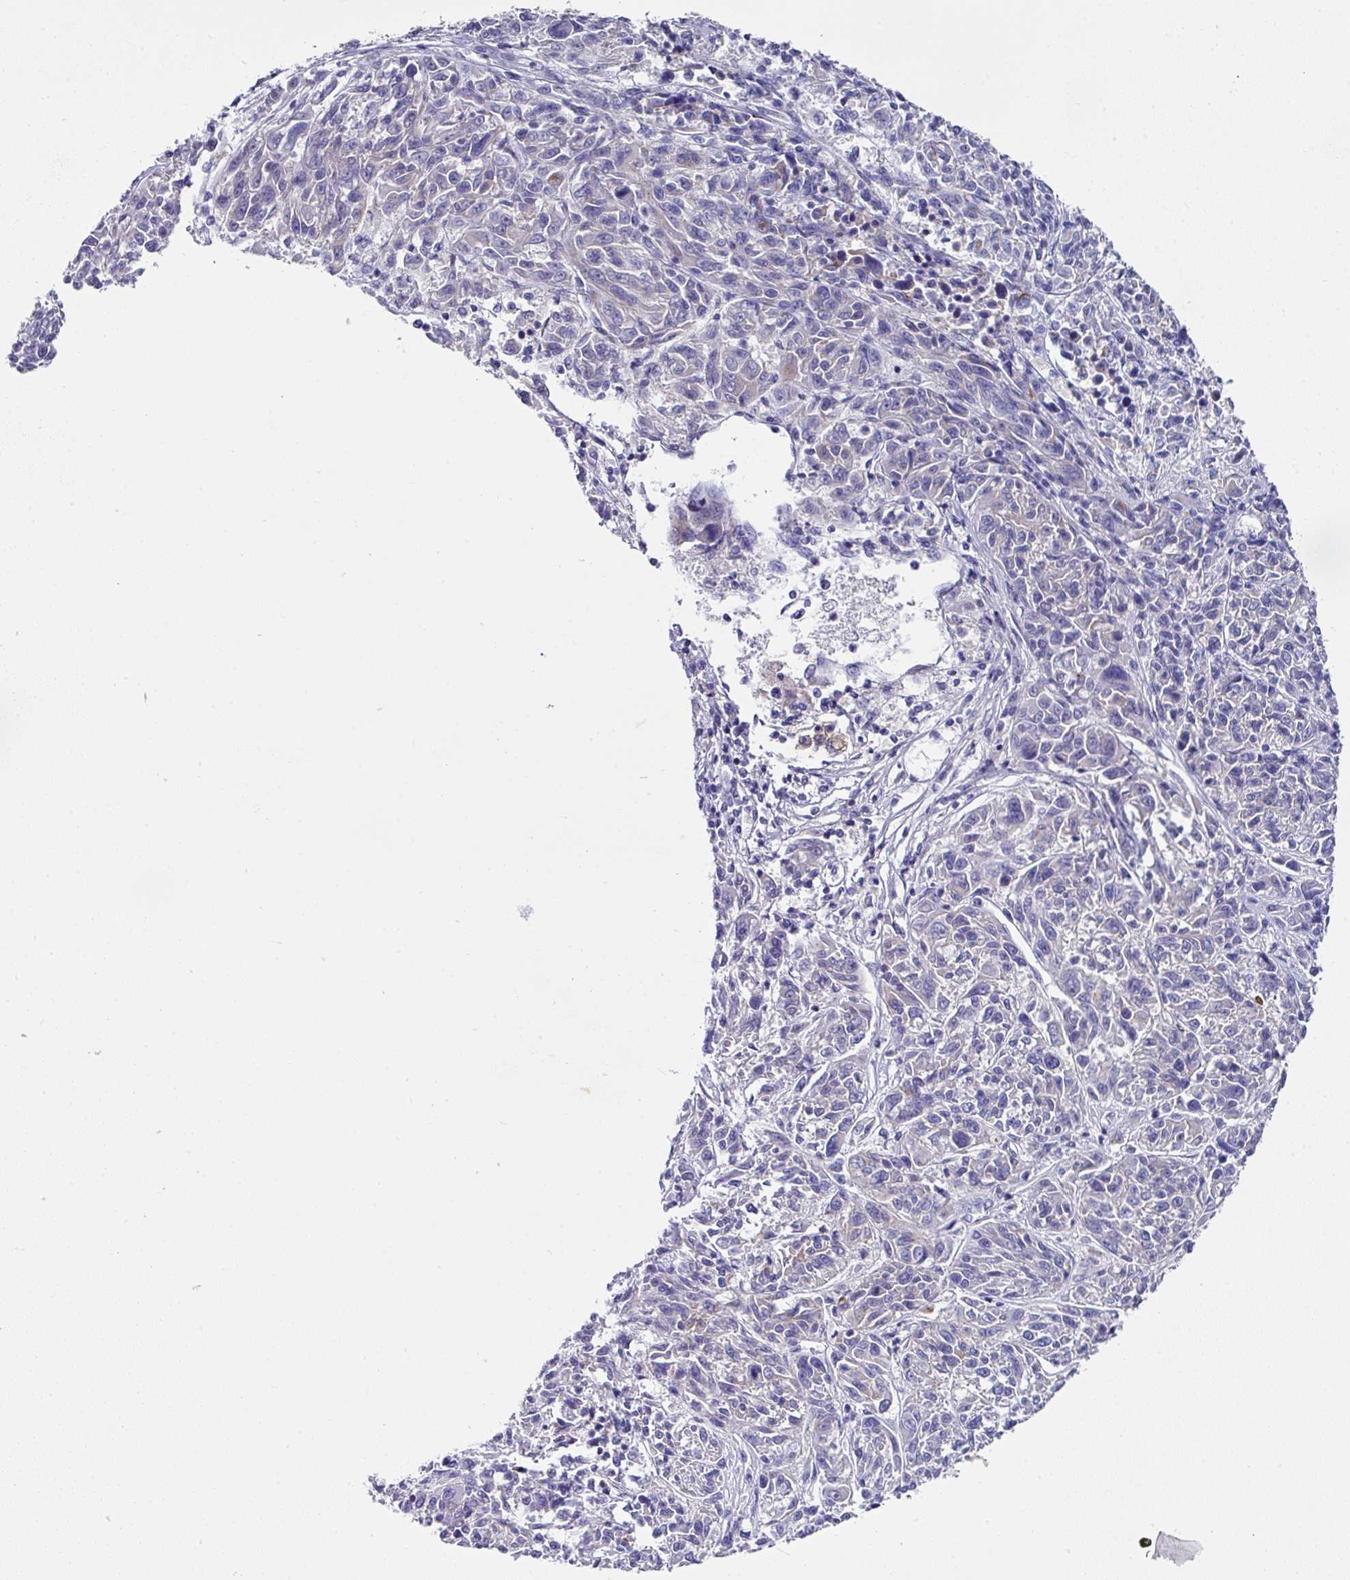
{"staining": {"intensity": "negative", "quantity": "none", "location": "none"}, "tissue": "melanoma", "cell_type": "Tumor cells", "image_type": "cancer", "snomed": [{"axis": "morphology", "description": "Malignant melanoma, NOS"}, {"axis": "topography", "description": "Skin"}], "caption": "This is a histopathology image of immunohistochemistry (IHC) staining of melanoma, which shows no expression in tumor cells.", "gene": "CLDN1", "patient": {"sex": "male", "age": 53}}